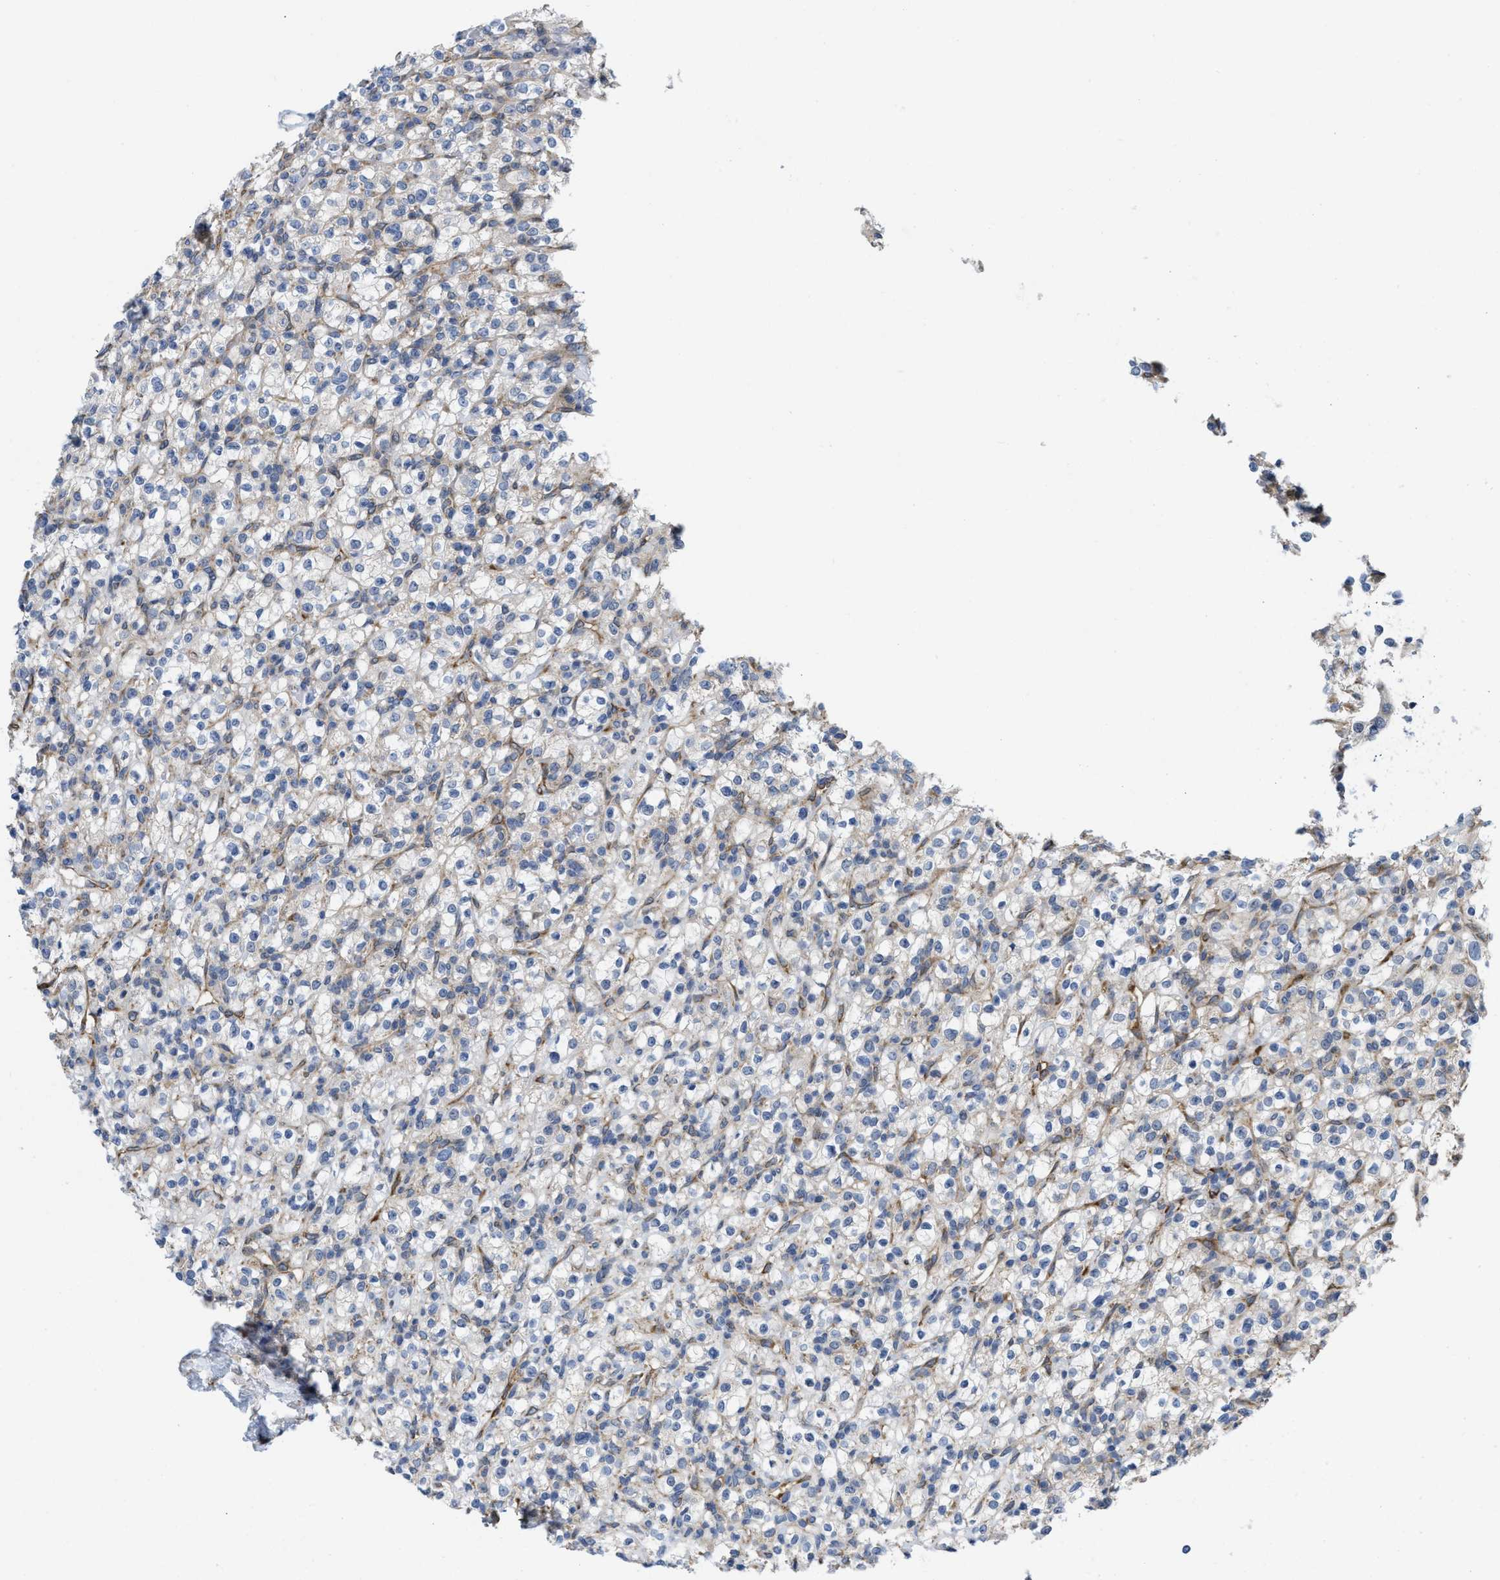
{"staining": {"intensity": "negative", "quantity": "none", "location": "none"}, "tissue": "renal cancer", "cell_type": "Tumor cells", "image_type": "cancer", "snomed": [{"axis": "morphology", "description": "Normal tissue, NOS"}, {"axis": "morphology", "description": "Adenocarcinoma, NOS"}, {"axis": "topography", "description": "Kidney"}], "caption": "Human renal cancer stained for a protein using immunohistochemistry (IHC) demonstrates no staining in tumor cells.", "gene": "EOGT", "patient": {"sex": "female", "age": 72}}